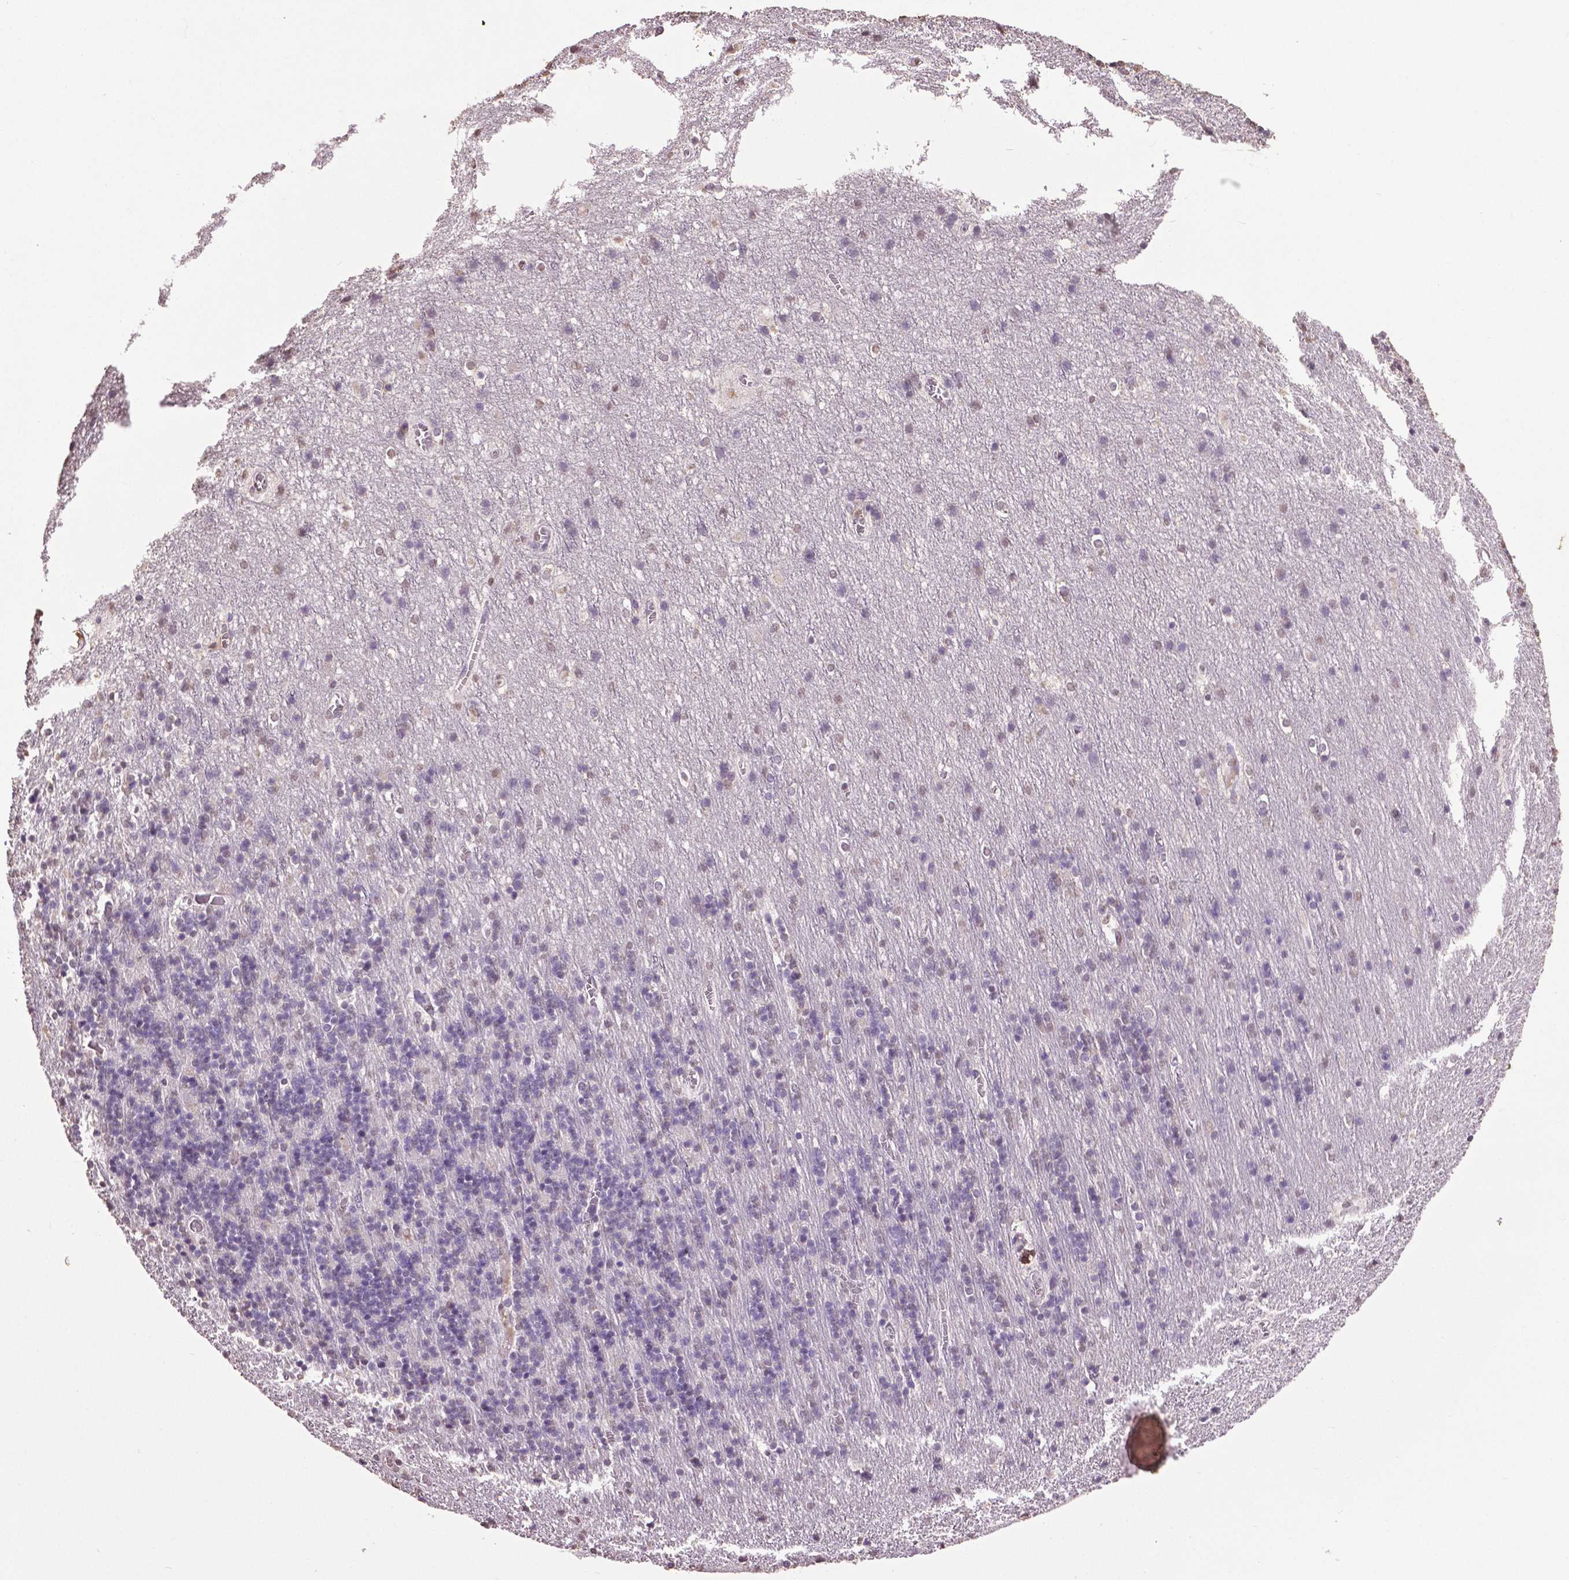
{"staining": {"intensity": "negative", "quantity": "none", "location": "none"}, "tissue": "cerebellum", "cell_type": "Cells in granular layer", "image_type": "normal", "snomed": [{"axis": "morphology", "description": "Normal tissue, NOS"}, {"axis": "topography", "description": "Cerebellum"}], "caption": "Immunohistochemical staining of benign human cerebellum displays no significant expression in cells in granular layer.", "gene": "RUNX3", "patient": {"sex": "male", "age": 70}}